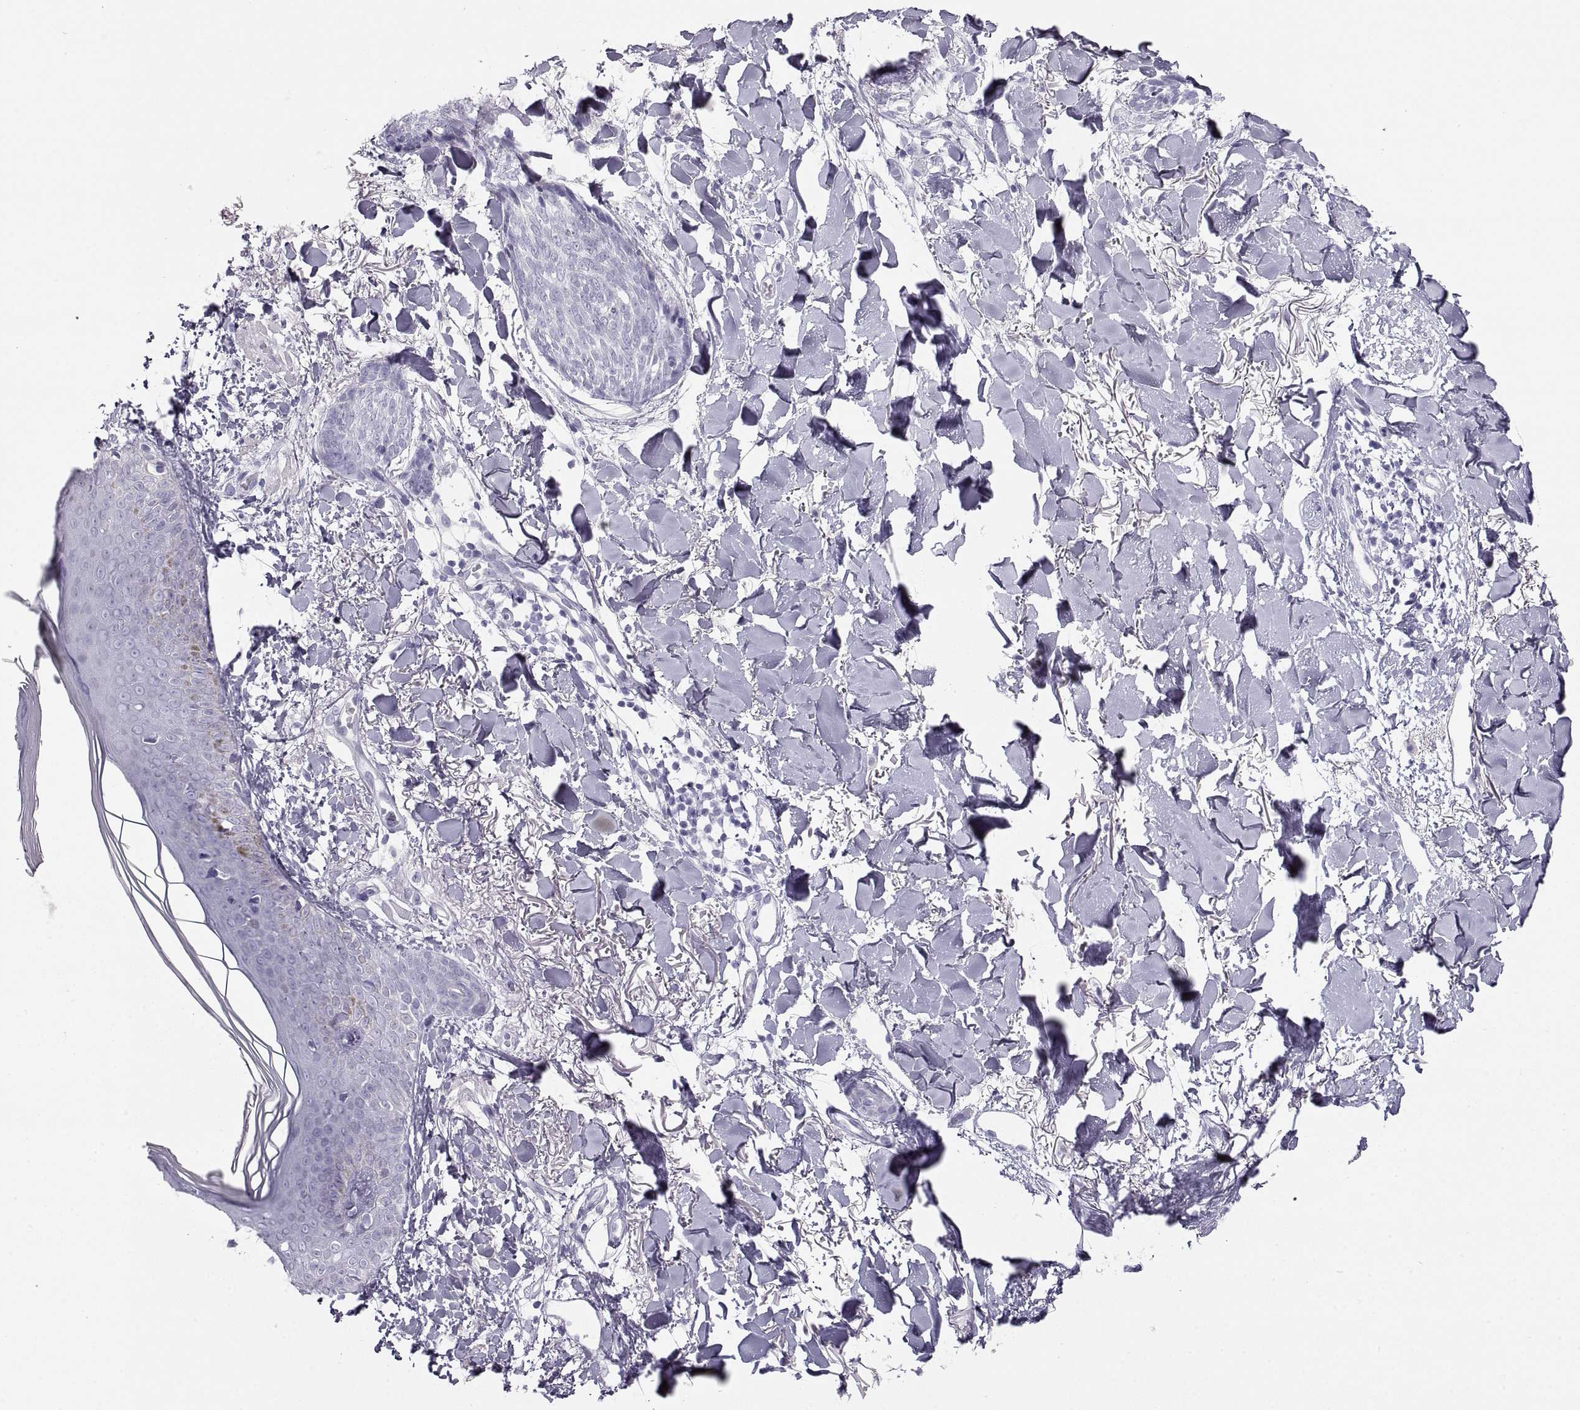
{"staining": {"intensity": "negative", "quantity": "none", "location": "none"}, "tissue": "skin cancer", "cell_type": "Tumor cells", "image_type": "cancer", "snomed": [{"axis": "morphology", "description": "Normal tissue, NOS"}, {"axis": "morphology", "description": "Basal cell carcinoma"}, {"axis": "topography", "description": "Skin"}], "caption": "Skin cancer stained for a protein using IHC reveals no positivity tumor cells.", "gene": "SEMG1", "patient": {"sex": "male", "age": 84}}